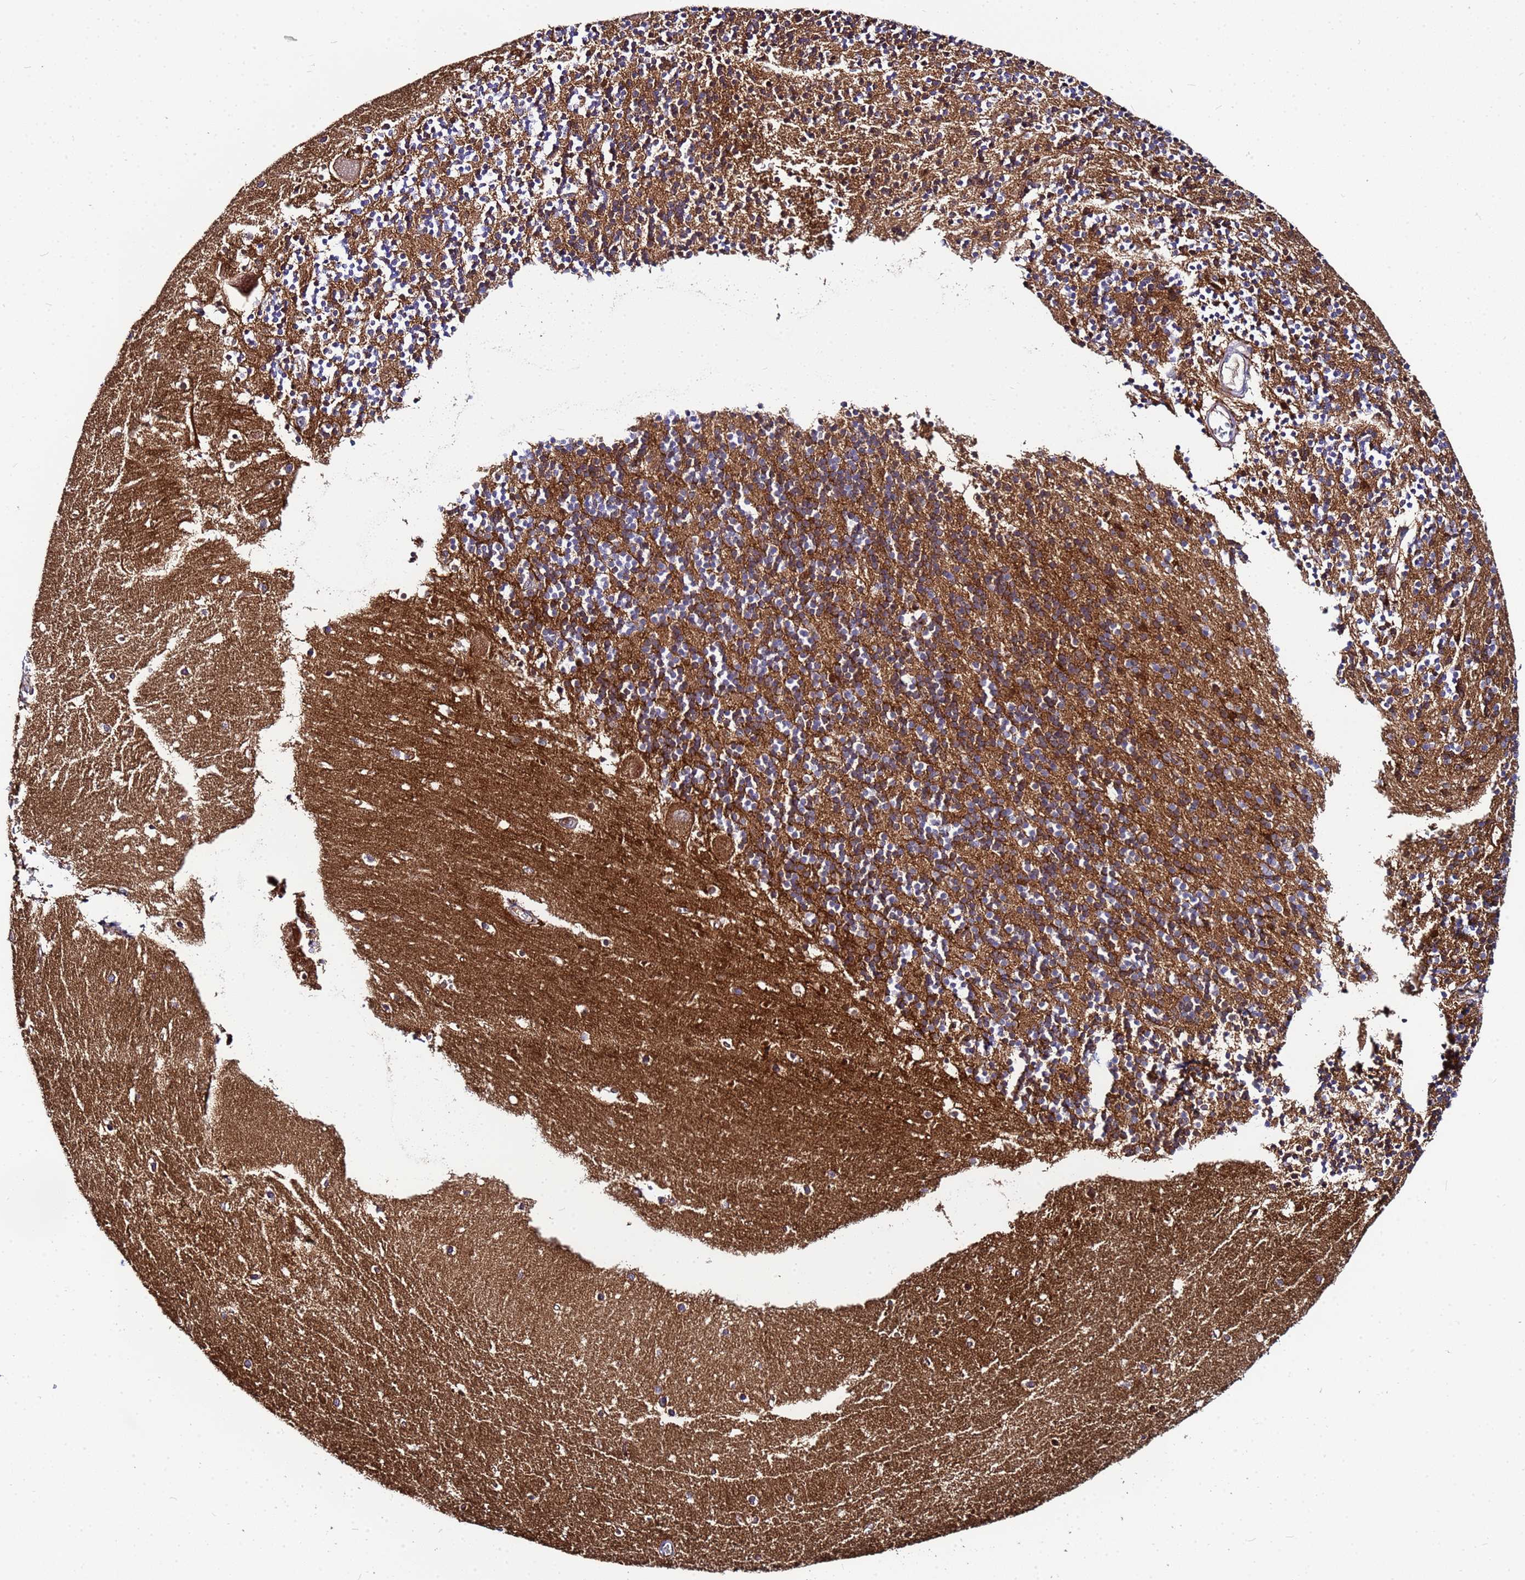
{"staining": {"intensity": "negative", "quantity": "none", "location": "none"}, "tissue": "cerebellum", "cell_type": "Cells in granular layer", "image_type": "normal", "snomed": [{"axis": "morphology", "description": "Normal tissue, NOS"}, {"axis": "topography", "description": "Cerebellum"}], "caption": "Immunohistochemistry (IHC) micrograph of normal cerebellum: human cerebellum stained with DAB displays no significant protein expression in cells in granular layer.", "gene": "SLC25A37", "patient": {"sex": "male", "age": 54}}